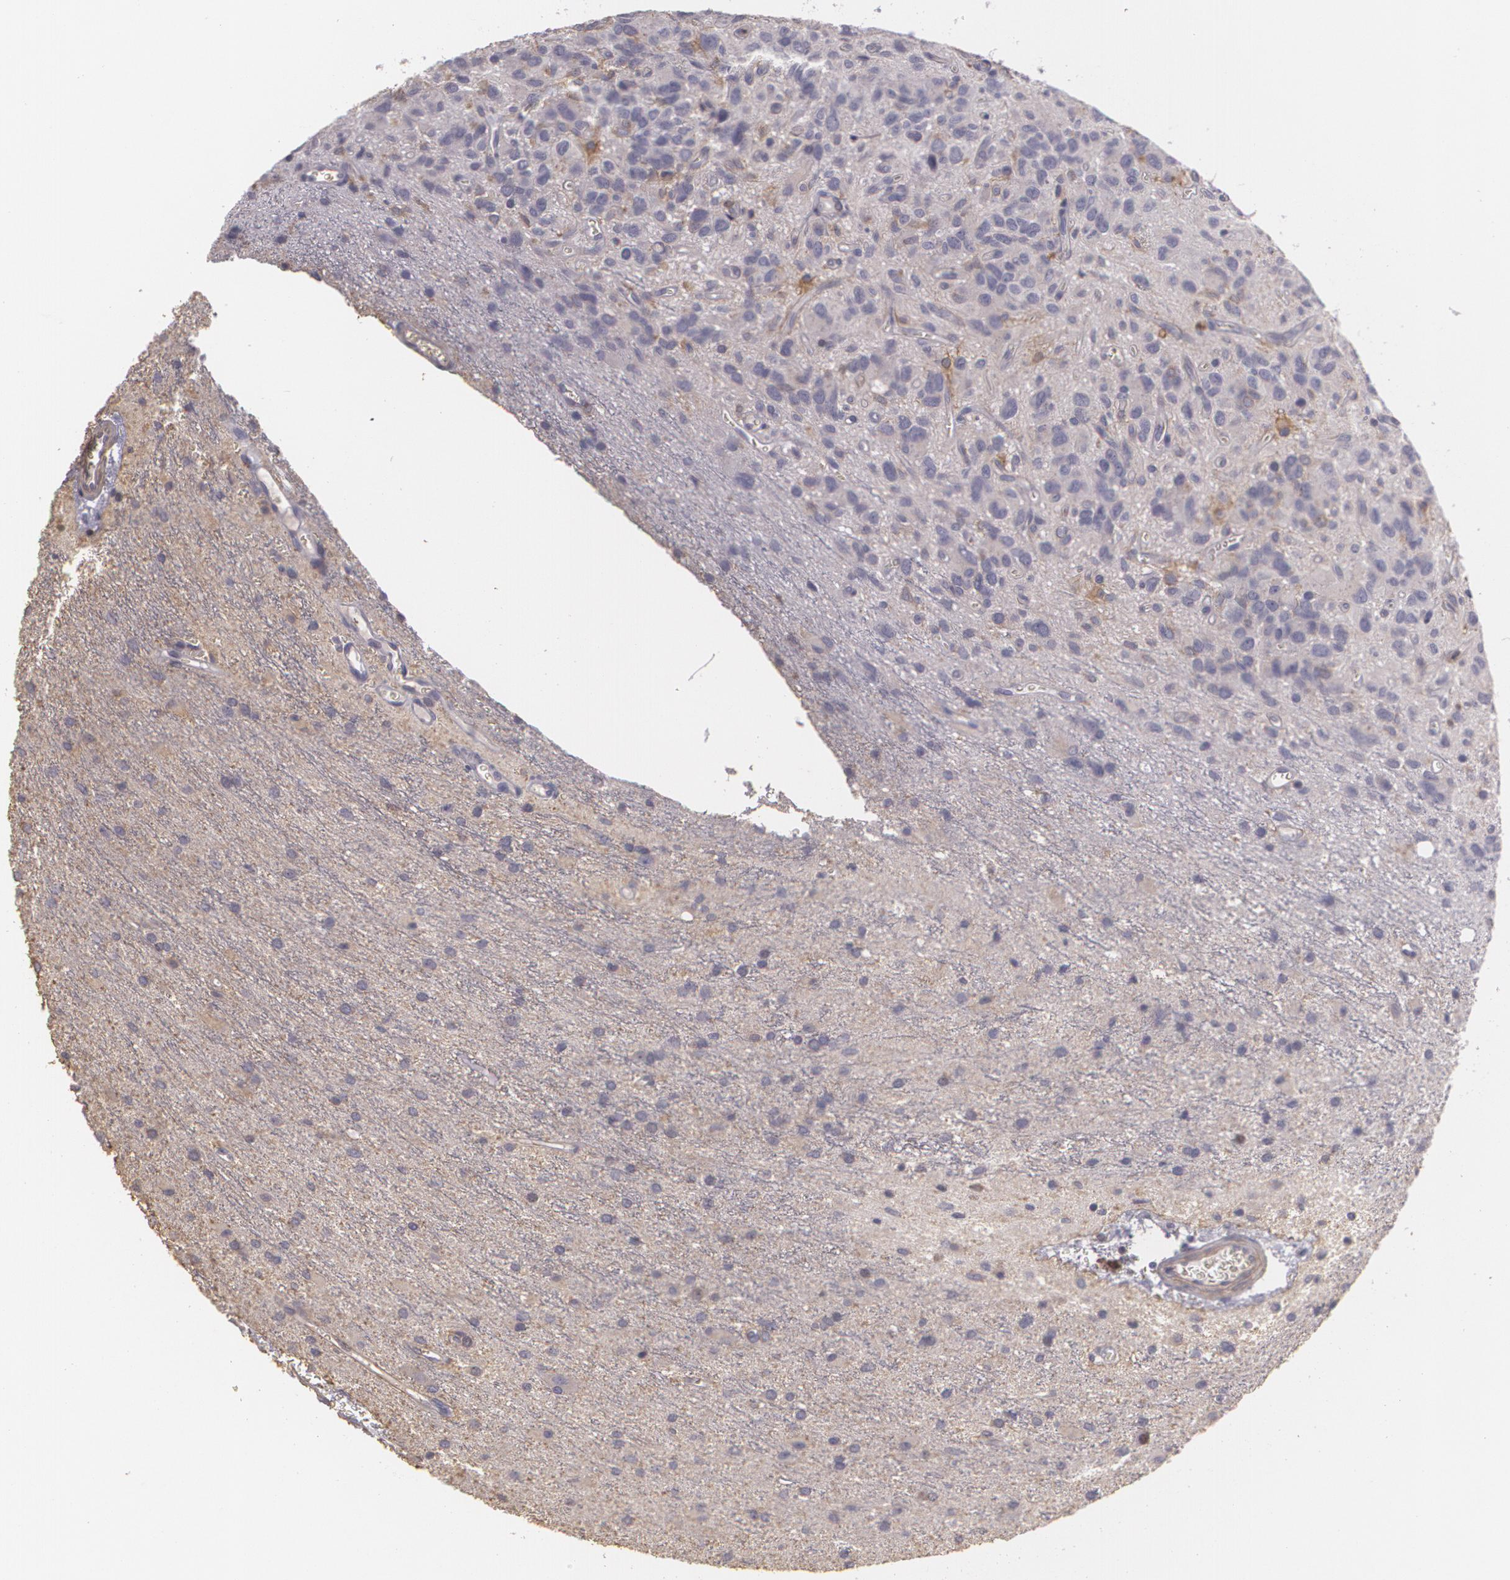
{"staining": {"intensity": "negative", "quantity": "none", "location": "none"}, "tissue": "glioma", "cell_type": "Tumor cells", "image_type": "cancer", "snomed": [{"axis": "morphology", "description": "Glioma, malignant, Low grade"}, {"axis": "topography", "description": "Brain"}], "caption": "An image of human malignant glioma (low-grade) is negative for staining in tumor cells.", "gene": "KCNA4", "patient": {"sex": "female", "age": 15}}